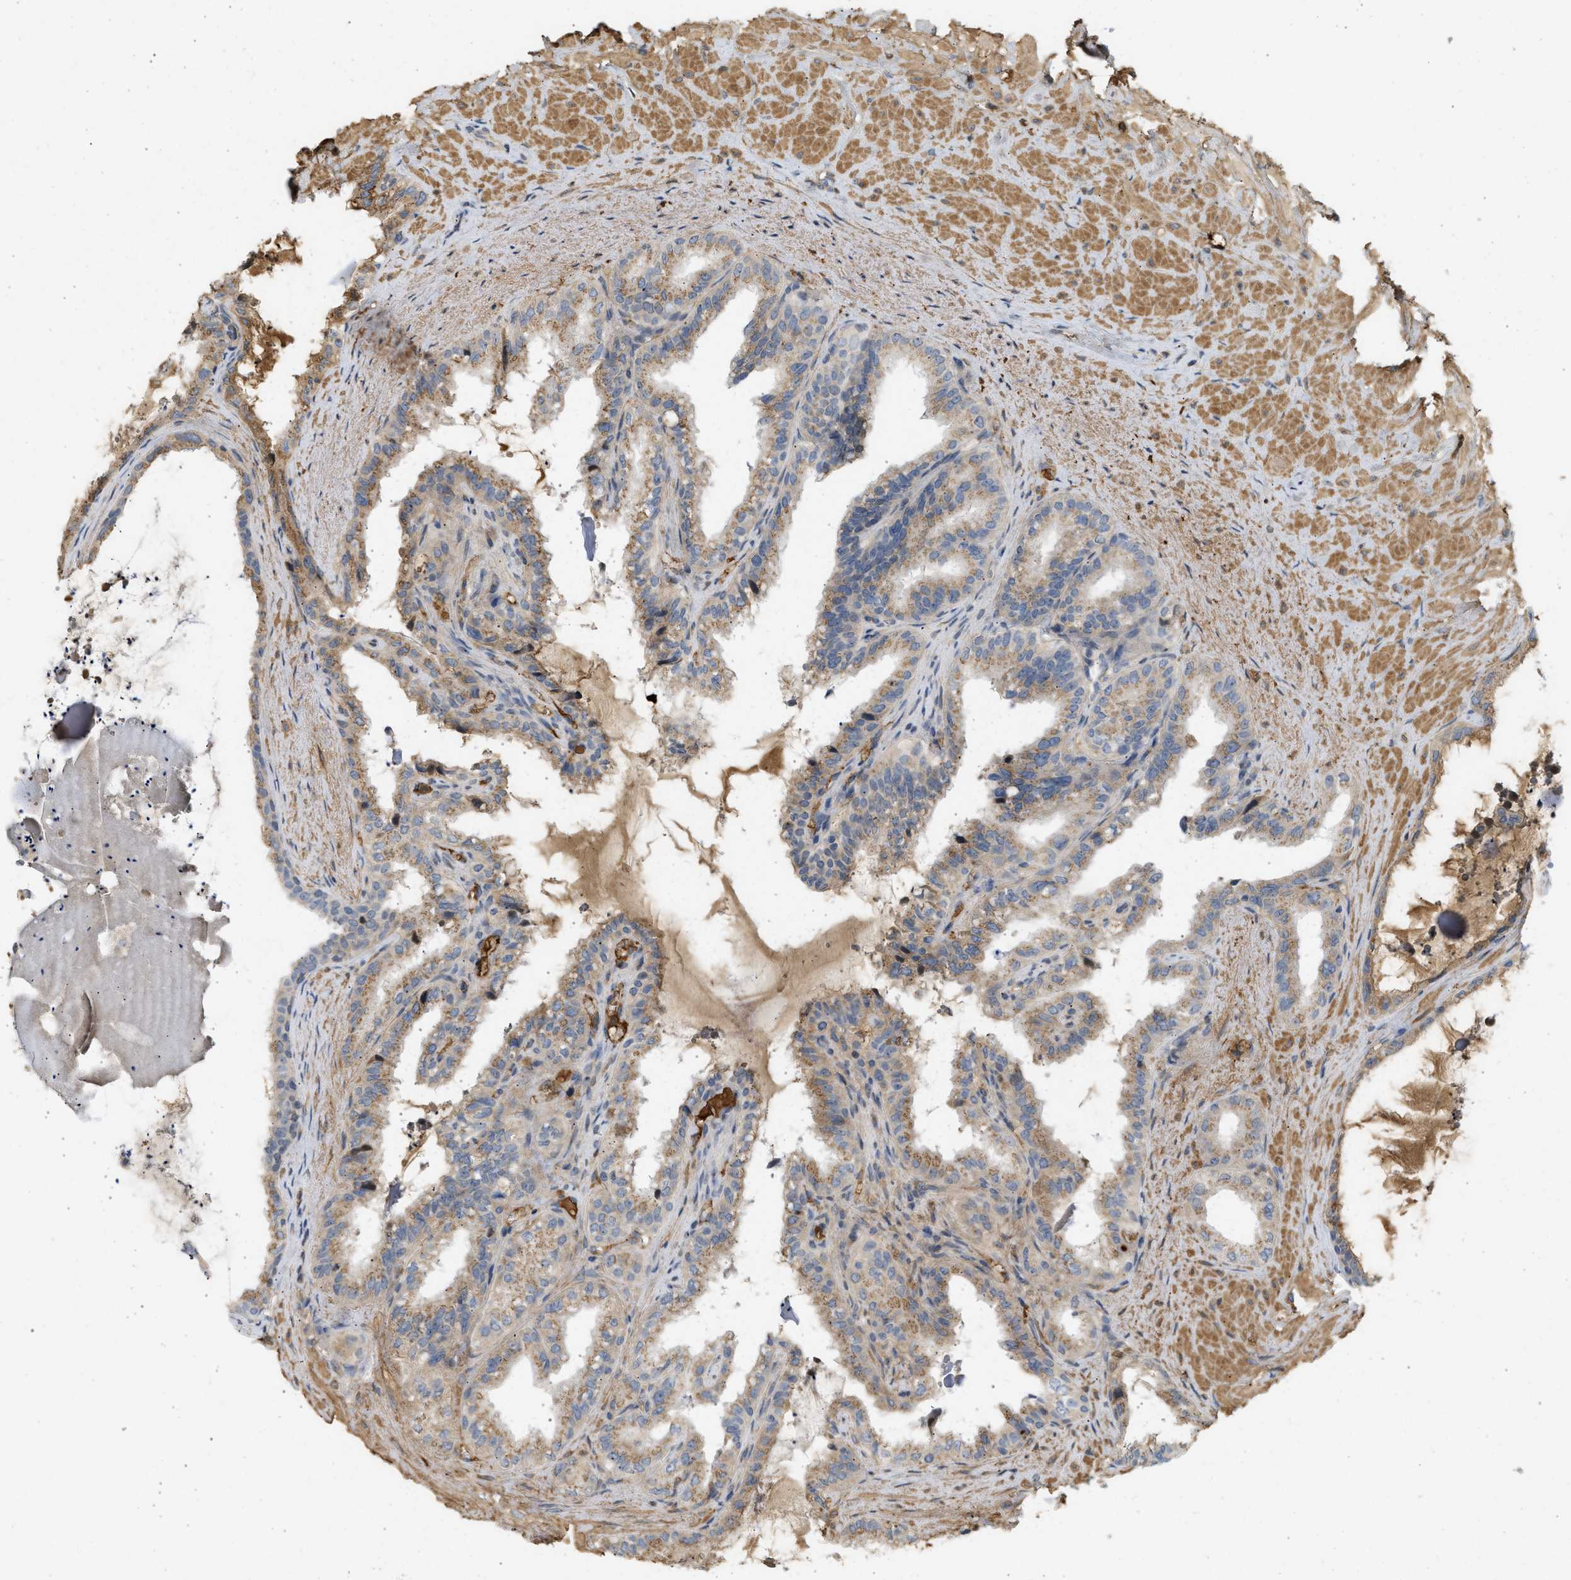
{"staining": {"intensity": "moderate", "quantity": ">75%", "location": "cytoplasmic/membranous"}, "tissue": "seminal vesicle", "cell_type": "Glandular cells", "image_type": "normal", "snomed": [{"axis": "morphology", "description": "Normal tissue, NOS"}, {"axis": "topography", "description": "Seminal veicle"}], "caption": "A brown stain shows moderate cytoplasmic/membranous expression of a protein in glandular cells of normal human seminal vesicle.", "gene": "F8", "patient": {"sex": "male", "age": 64}}